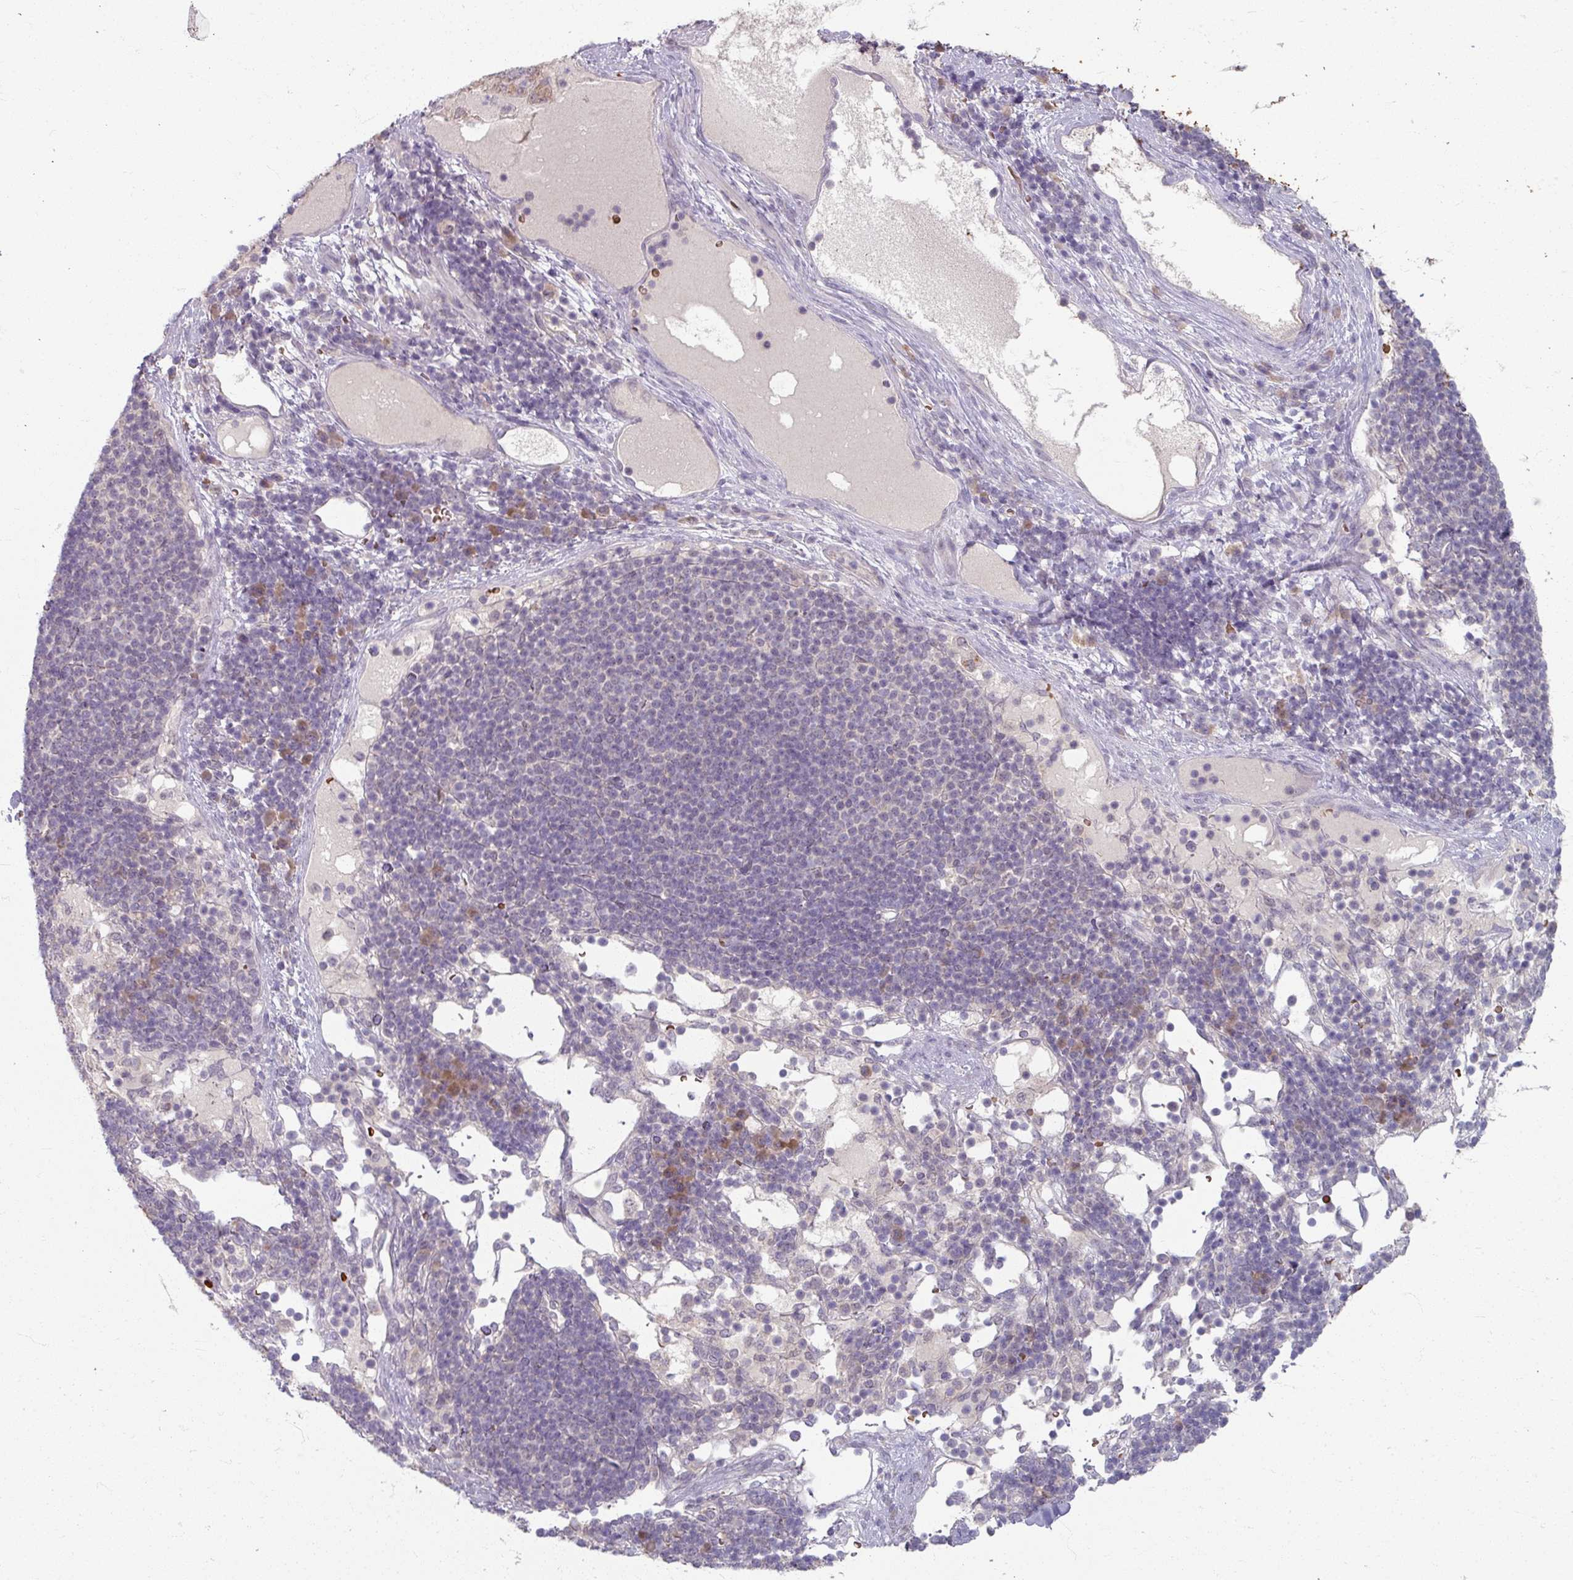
{"staining": {"intensity": "negative", "quantity": "none", "location": "none"}, "tissue": "pancreatic cancer", "cell_type": "Tumor cells", "image_type": "cancer", "snomed": [{"axis": "morphology", "description": "Adenocarcinoma, NOS"}, {"axis": "topography", "description": "Pancreas"}], "caption": "Immunohistochemistry histopathology image of neoplastic tissue: human pancreatic cancer (adenocarcinoma) stained with DAB (3,3'-diaminobenzidine) reveals no significant protein expression in tumor cells. (Brightfield microscopy of DAB (3,3'-diaminobenzidine) immunohistochemistry (IHC) at high magnification).", "gene": "KMT5C", "patient": {"sex": "female", "age": 63}}